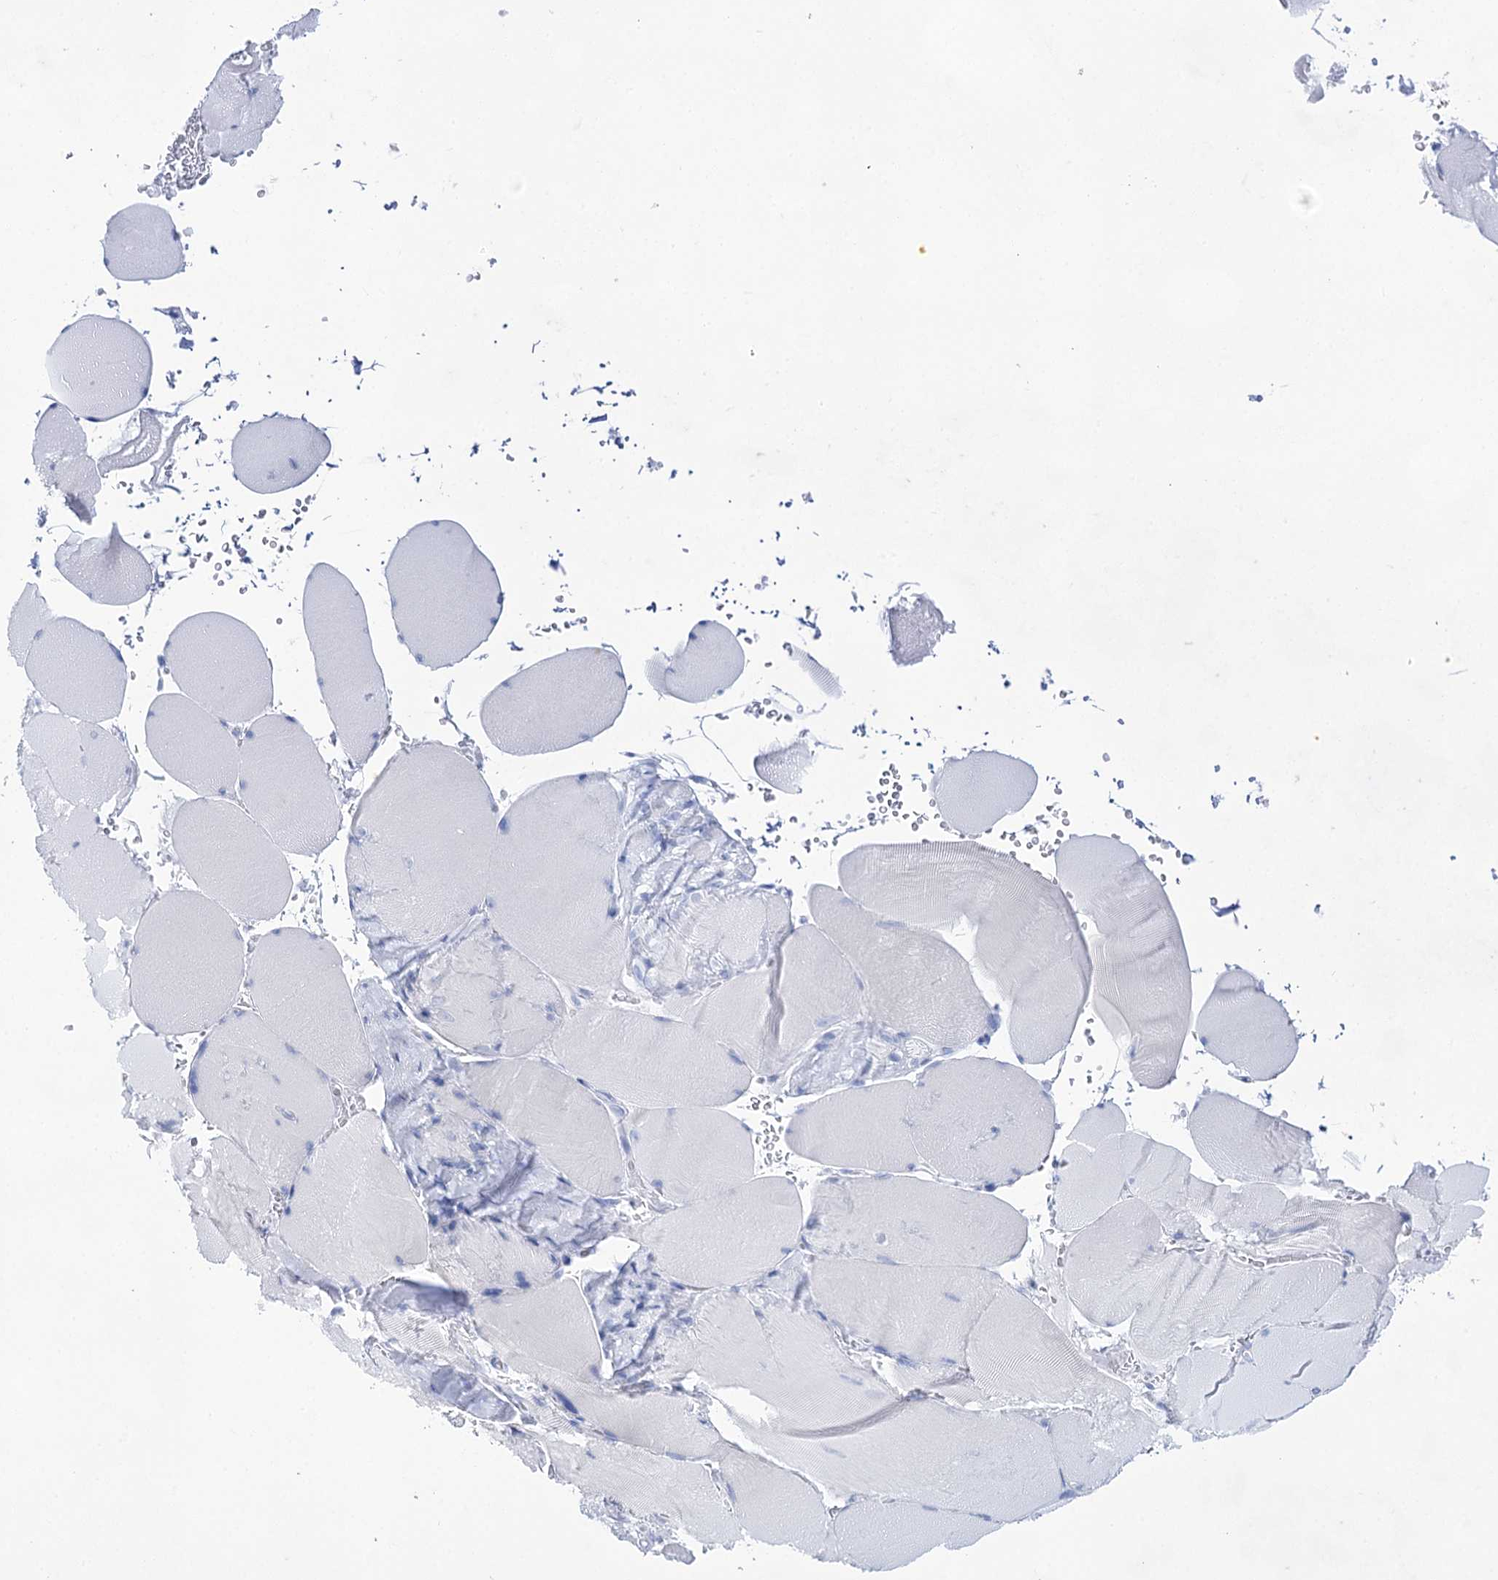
{"staining": {"intensity": "weak", "quantity": "<25%", "location": "cytoplasmic/membranous"}, "tissue": "skeletal muscle", "cell_type": "Myocytes", "image_type": "normal", "snomed": [{"axis": "morphology", "description": "Normal tissue, NOS"}, {"axis": "topography", "description": "Skeletal muscle"}, {"axis": "topography", "description": "Head-Neck"}], "caption": "Myocytes are negative for brown protein staining in benign skeletal muscle. (Stains: DAB (3,3'-diaminobenzidine) immunohistochemistry with hematoxylin counter stain, Microscopy: brightfield microscopy at high magnification).", "gene": "LALBA", "patient": {"sex": "male", "age": 66}}